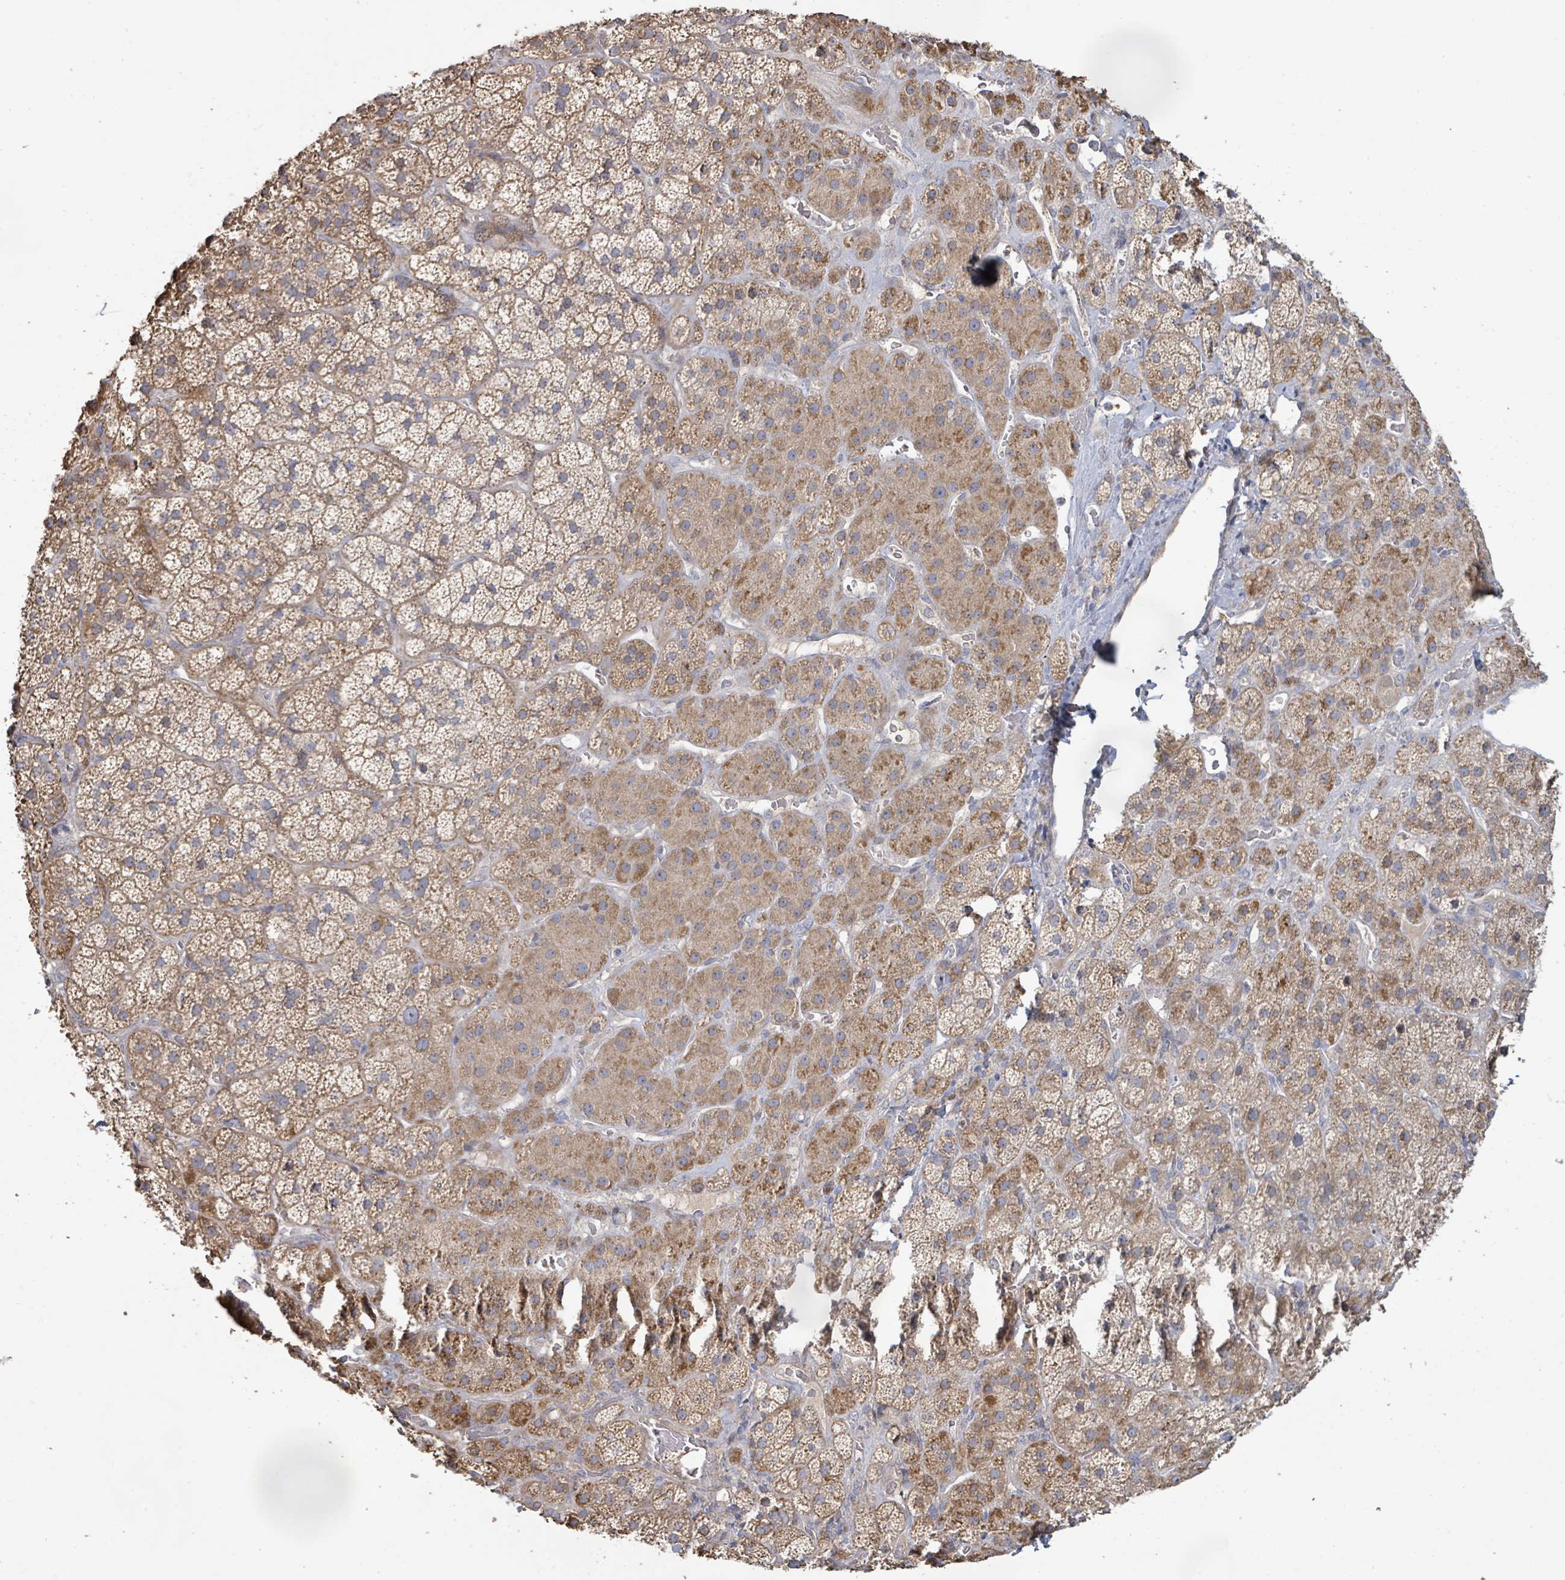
{"staining": {"intensity": "moderate", "quantity": ">75%", "location": "cytoplasmic/membranous"}, "tissue": "adrenal gland", "cell_type": "Glandular cells", "image_type": "normal", "snomed": [{"axis": "morphology", "description": "Normal tissue, NOS"}, {"axis": "topography", "description": "Adrenal gland"}], "caption": "This histopathology image reveals immunohistochemistry staining of benign human adrenal gland, with medium moderate cytoplasmic/membranous staining in about >75% of glandular cells.", "gene": "KCNS2", "patient": {"sex": "male", "age": 57}}